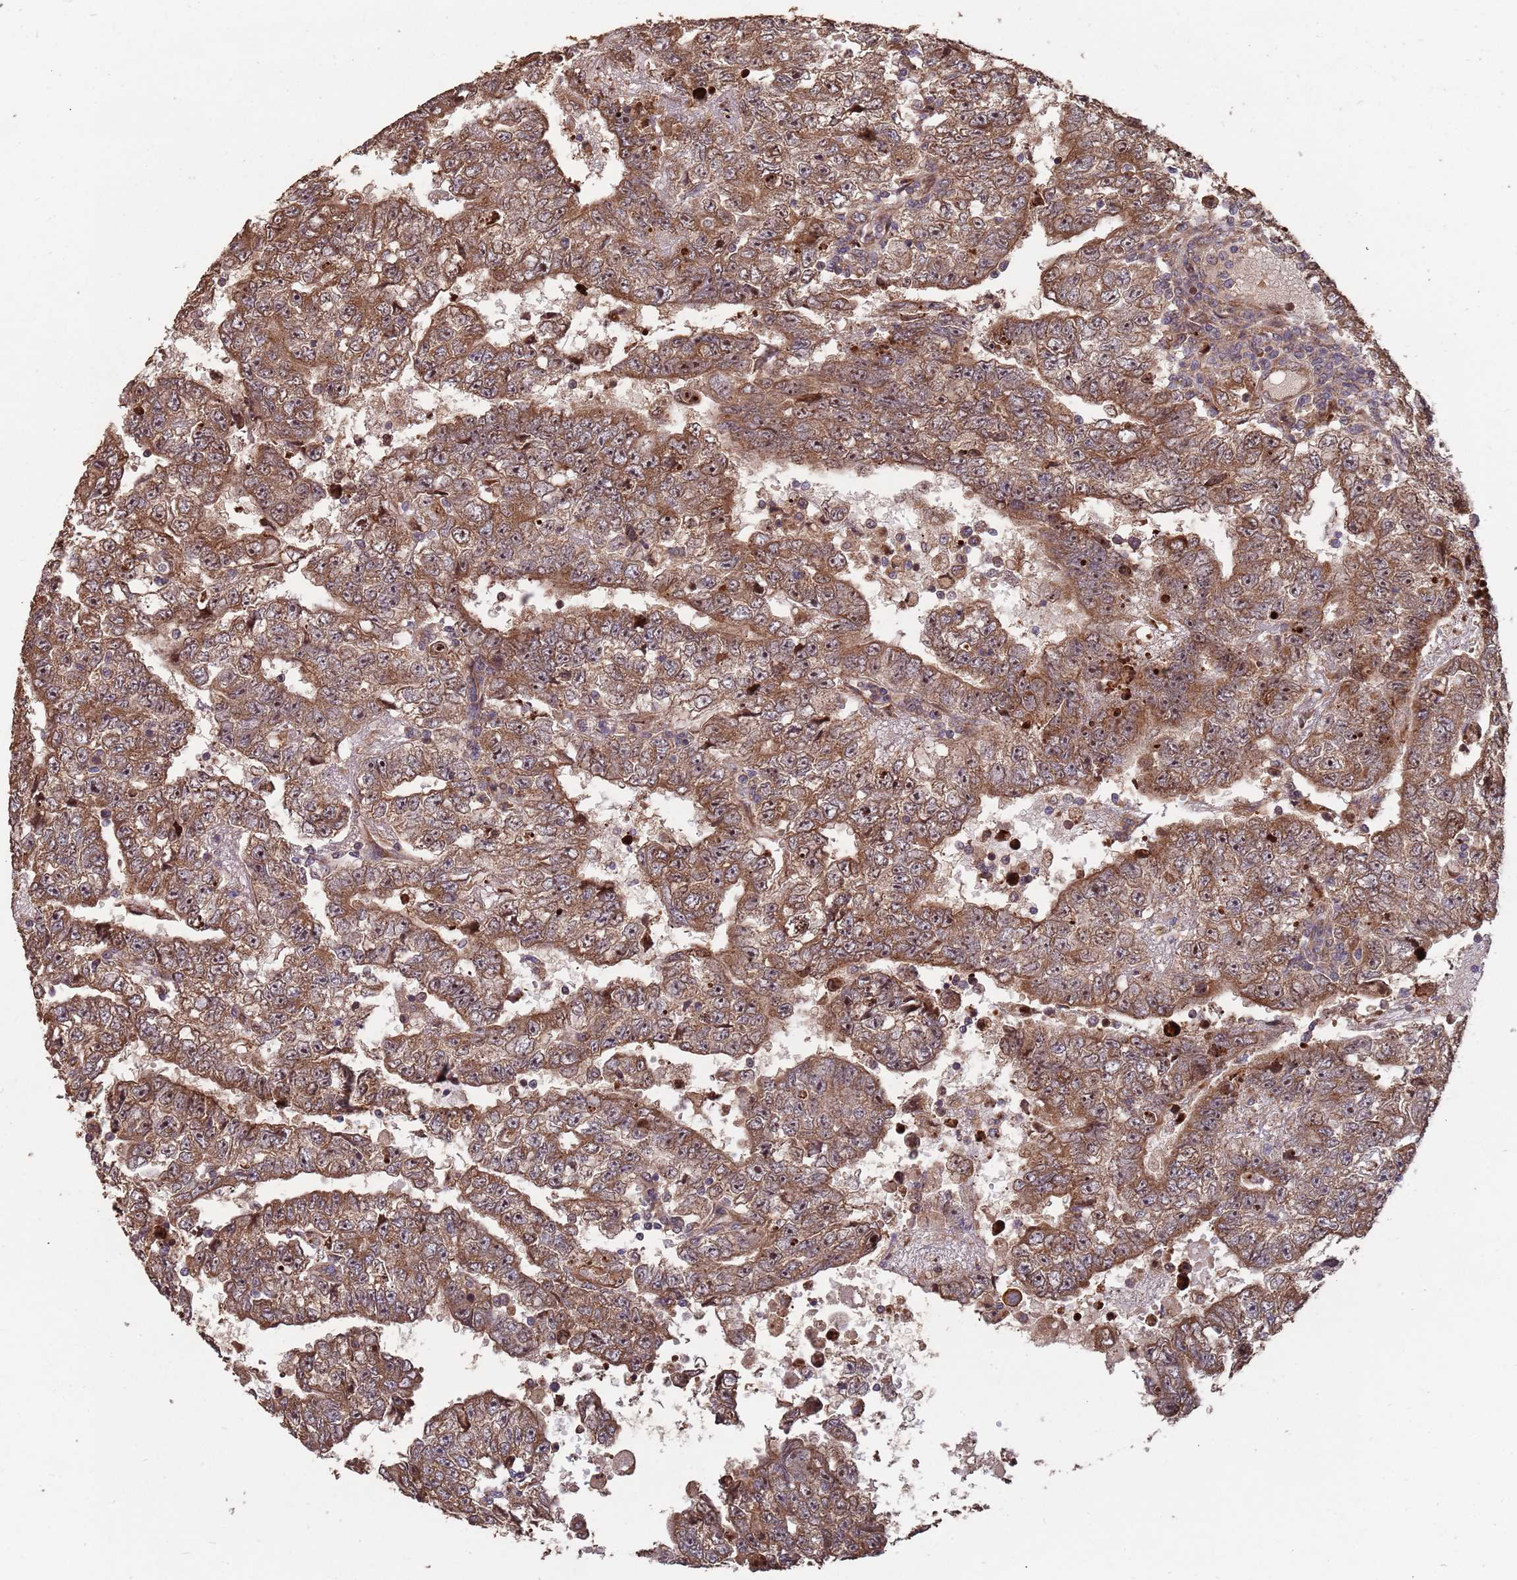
{"staining": {"intensity": "moderate", "quantity": ">75%", "location": "cytoplasmic/membranous,nuclear"}, "tissue": "testis cancer", "cell_type": "Tumor cells", "image_type": "cancer", "snomed": [{"axis": "morphology", "description": "Carcinoma, Embryonal, NOS"}, {"axis": "topography", "description": "Testis"}], "caption": "Immunohistochemistry photomicrograph of neoplastic tissue: testis embryonal carcinoma stained using IHC reveals medium levels of moderate protein expression localized specifically in the cytoplasmic/membranous and nuclear of tumor cells, appearing as a cytoplasmic/membranous and nuclear brown color.", "gene": "ZNF428", "patient": {"sex": "male", "age": 25}}